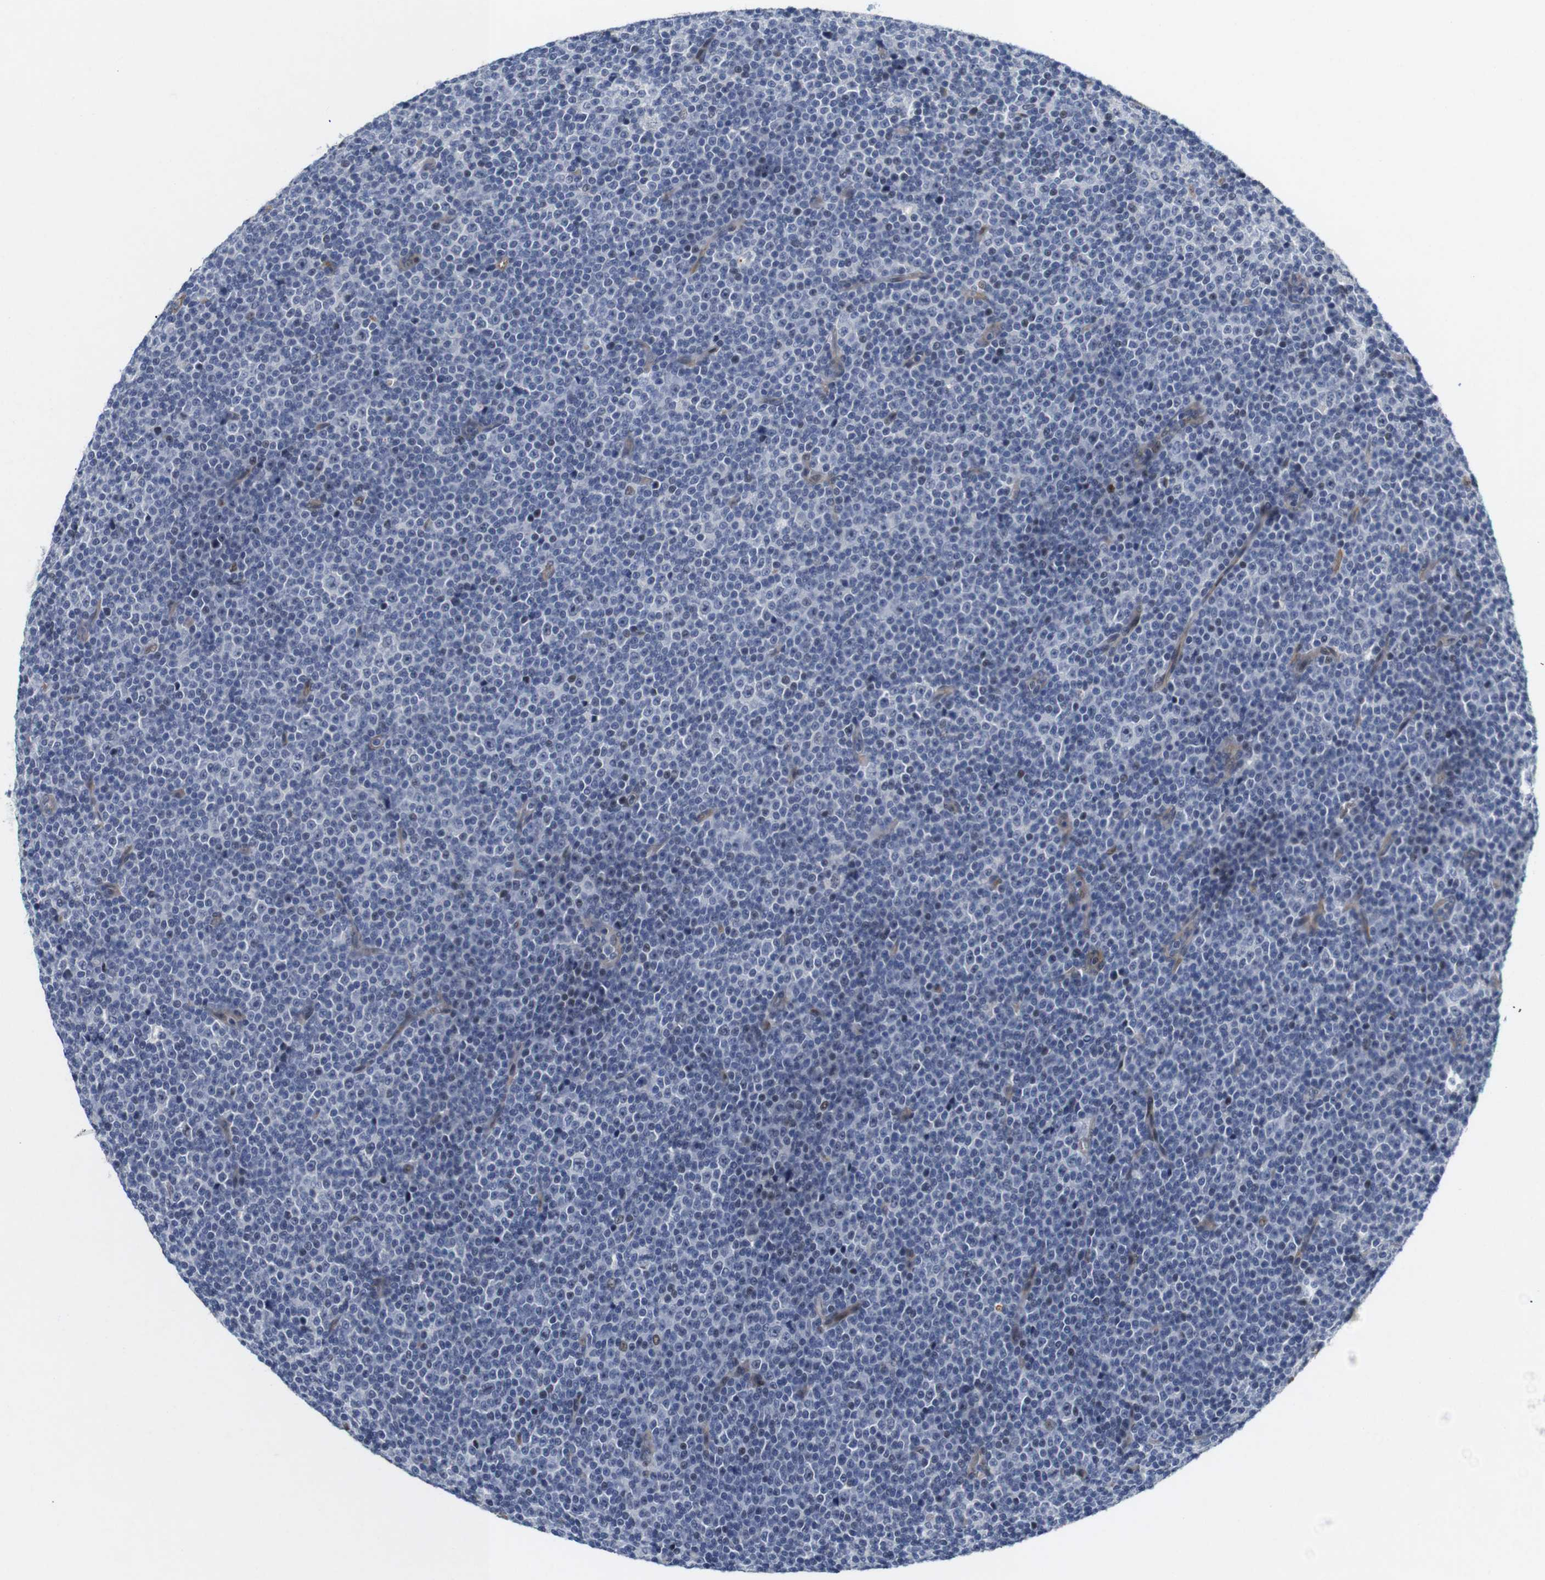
{"staining": {"intensity": "moderate", "quantity": "<25%", "location": "nuclear"}, "tissue": "lymphoma", "cell_type": "Tumor cells", "image_type": "cancer", "snomed": [{"axis": "morphology", "description": "Malignant lymphoma, non-Hodgkin's type, Low grade"}, {"axis": "topography", "description": "Lymph node"}], "caption": "Immunohistochemistry (IHC) histopathology image of neoplastic tissue: human low-grade malignant lymphoma, non-Hodgkin's type stained using immunohistochemistry displays low levels of moderate protein expression localized specifically in the nuclear of tumor cells, appearing as a nuclear brown color.", "gene": "CYB561", "patient": {"sex": "female", "age": 67}}